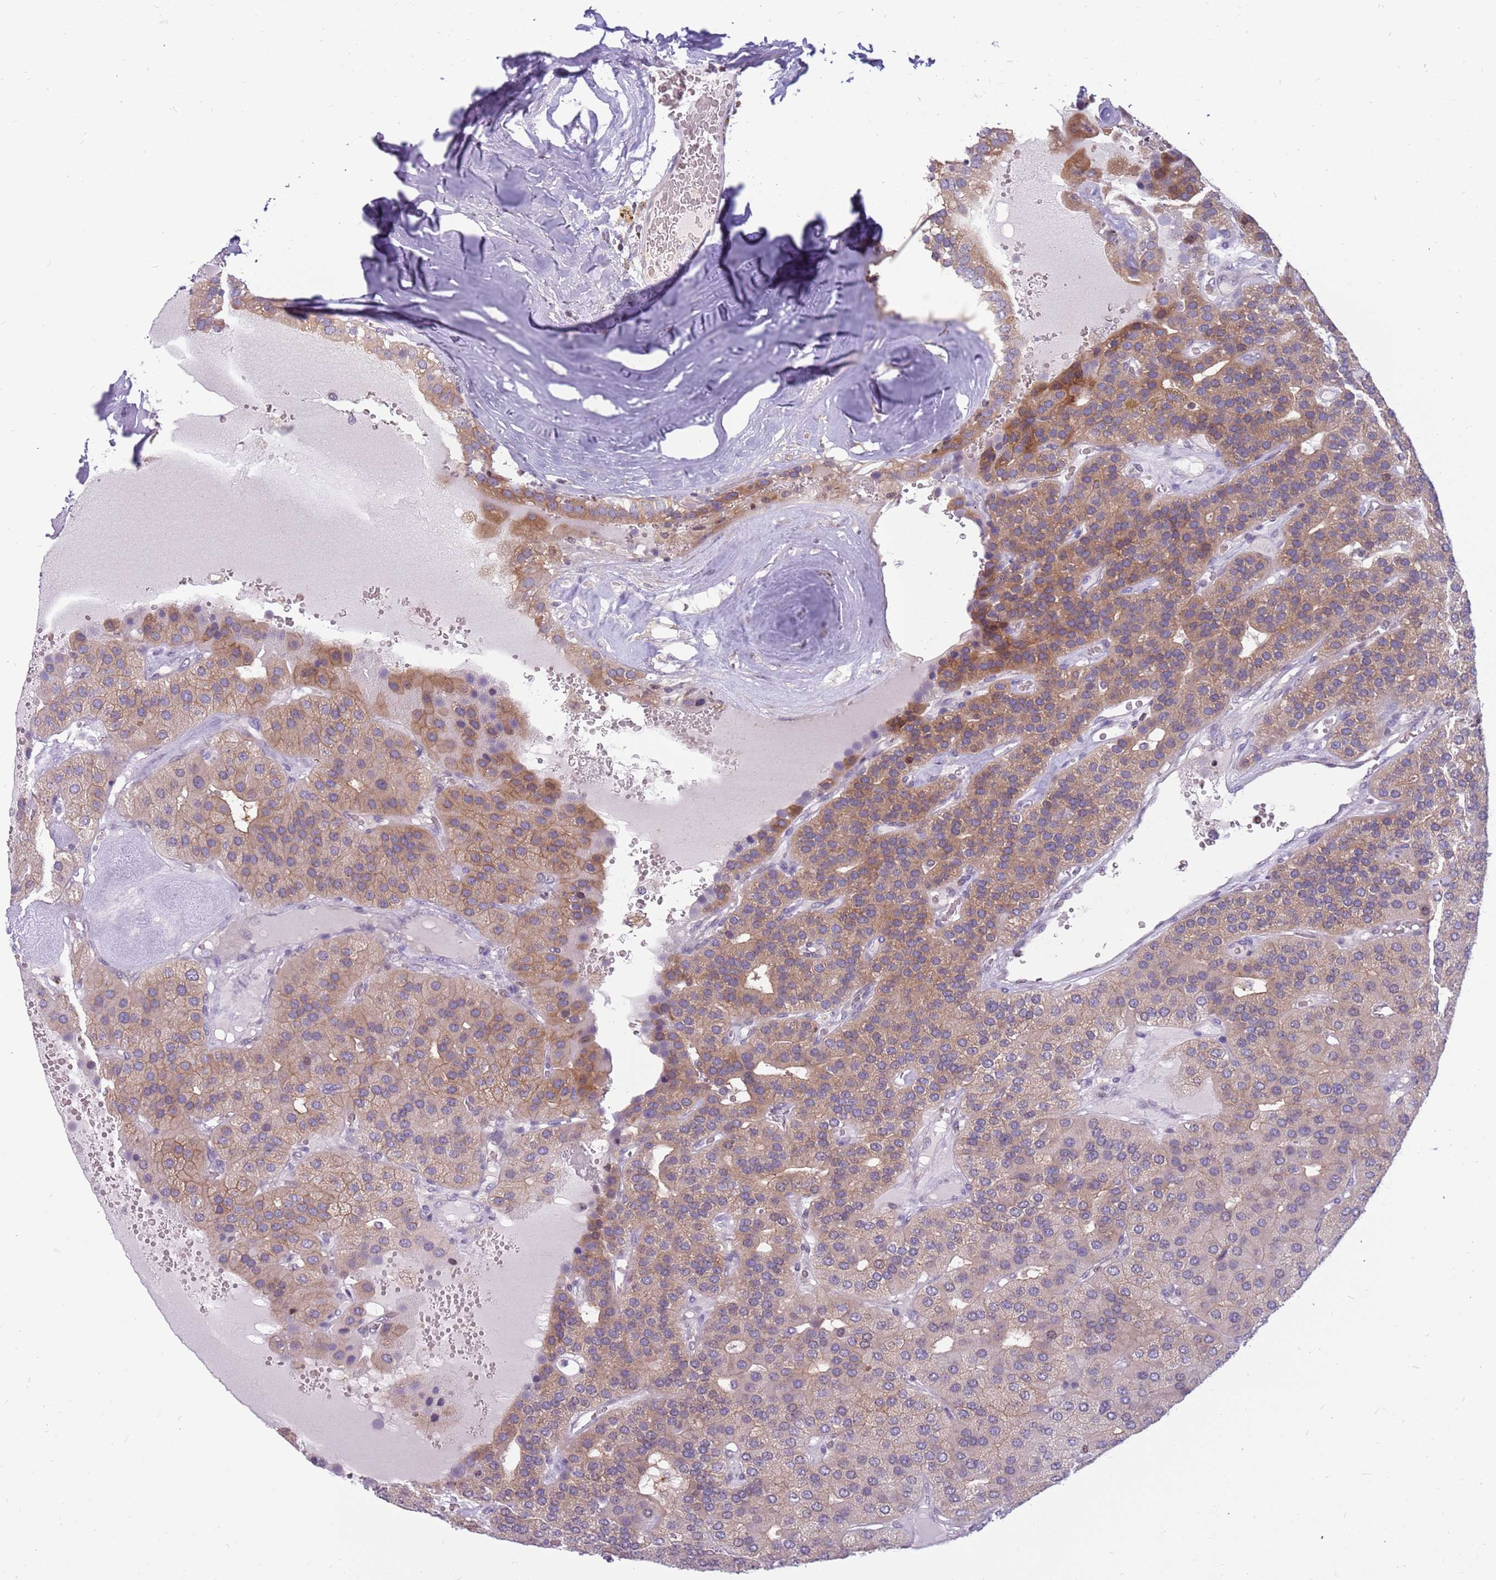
{"staining": {"intensity": "weak", "quantity": ">75%", "location": "cytoplasmic/membranous"}, "tissue": "parathyroid gland", "cell_type": "Glandular cells", "image_type": "normal", "snomed": [{"axis": "morphology", "description": "Normal tissue, NOS"}, {"axis": "morphology", "description": "Adenoma, NOS"}, {"axis": "topography", "description": "Parathyroid gland"}], "caption": "Protein expression analysis of benign parathyroid gland demonstrates weak cytoplasmic/membranous staining in about >75% of glandular cells.", "gene": "ARHGEF35", "patient": {"sex": "female", "age": 86}}